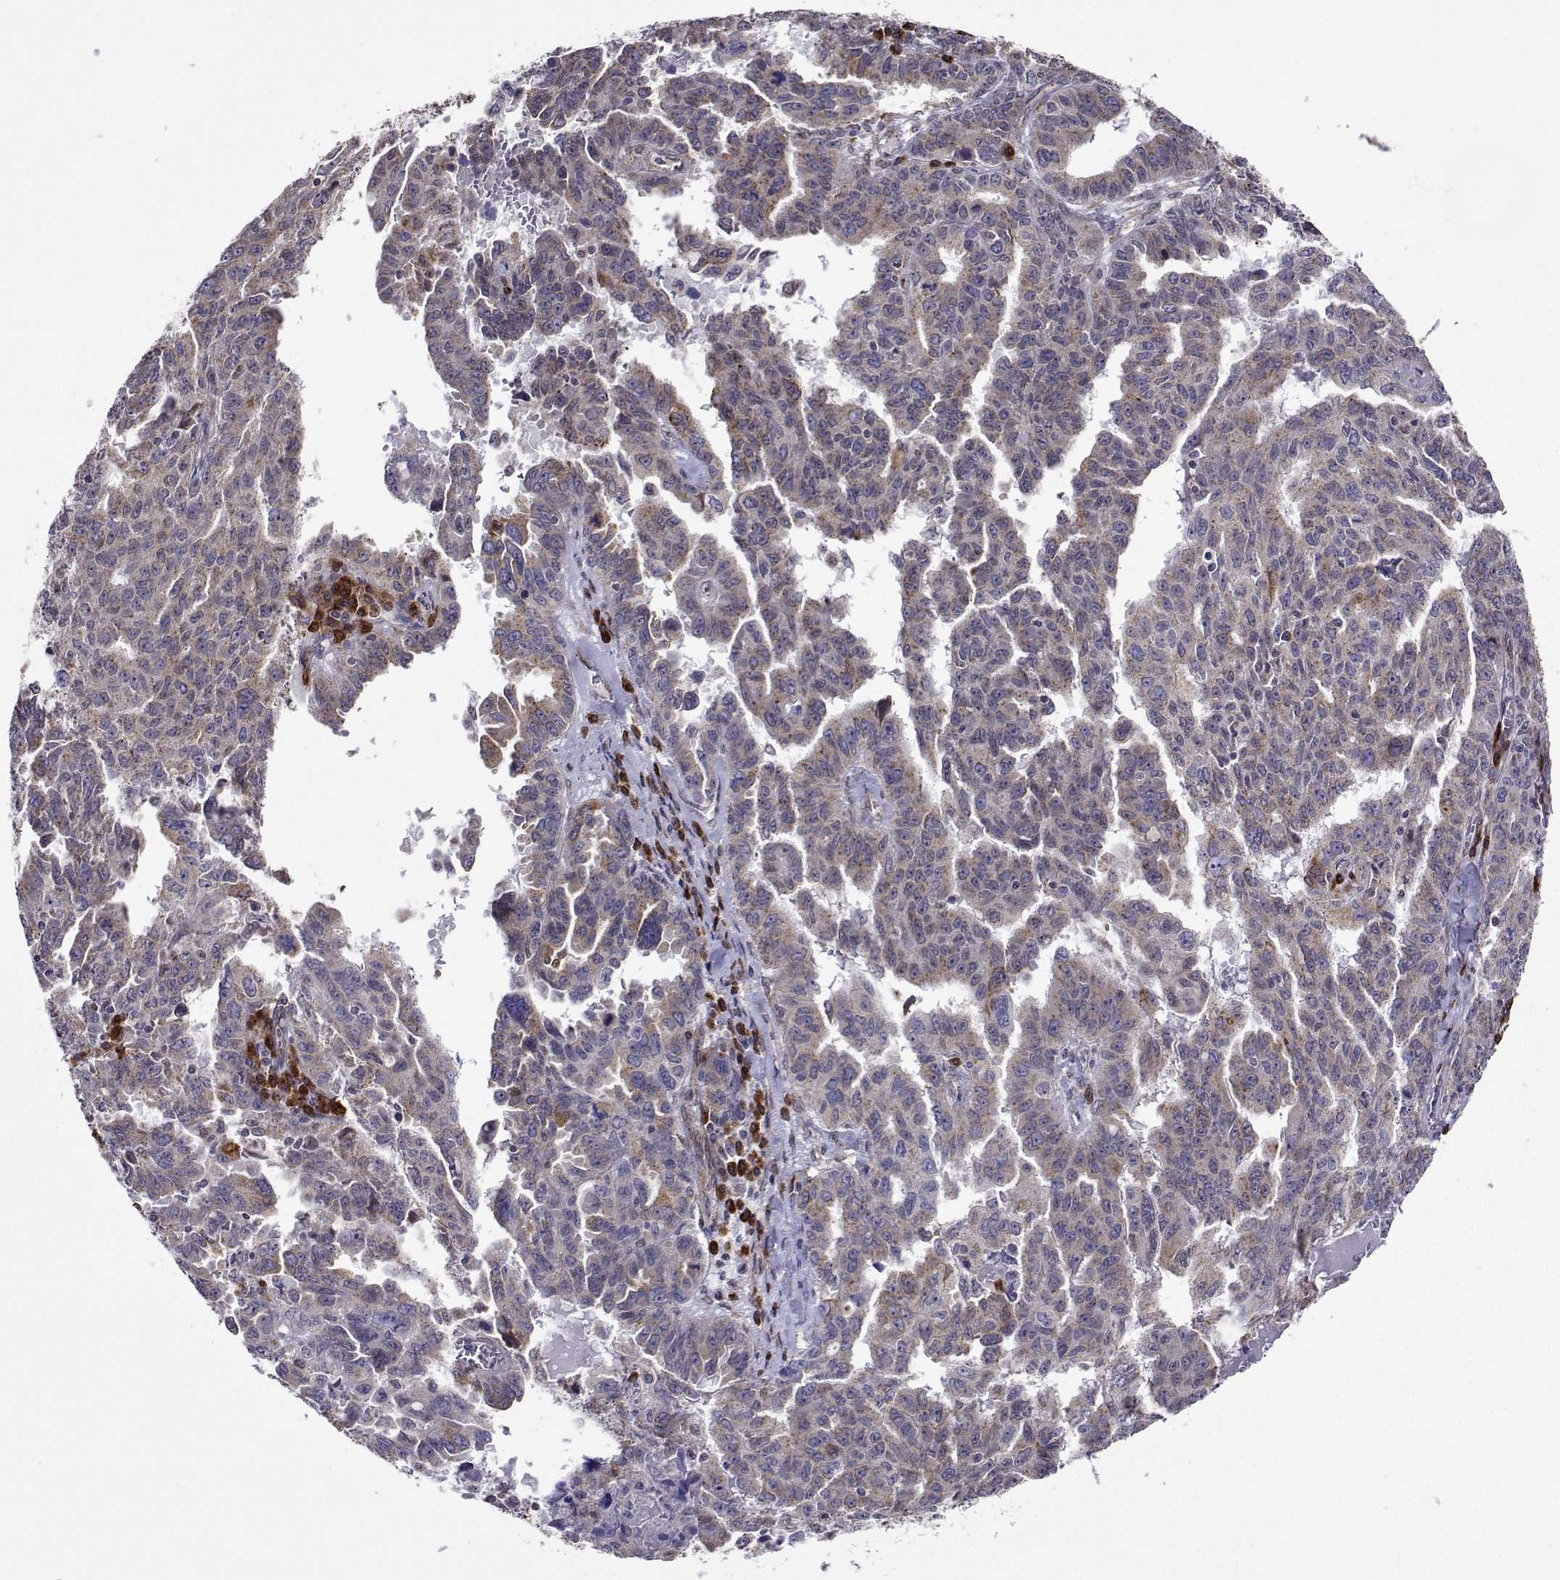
{"staining": {"intensity": "weak", "quantity": "25%-75%", "location": "cytoplasmic/membranous"}, "tissue": "ovarian cancer", "cell_type": "Tumor cells", "image_type": "cancer", "snomed": [{"axis": "morphology", "description": "Adenocarcinoma, NOS"}, {"axis": "morphology", "description": "Carcinoma, endometroid"}, {"axis": "topography", "description": "Ovary"}], "caption": "An image of ovarian cancer (endometroid carcinoma) stained for a protein reveals weak cytoplasmic/membranous brown staining in tumor cells. (IHC, brightfield microscopy, high magnification).", "gene": "PGRMC2", "patient": {"sex": "female", "age": 72}}